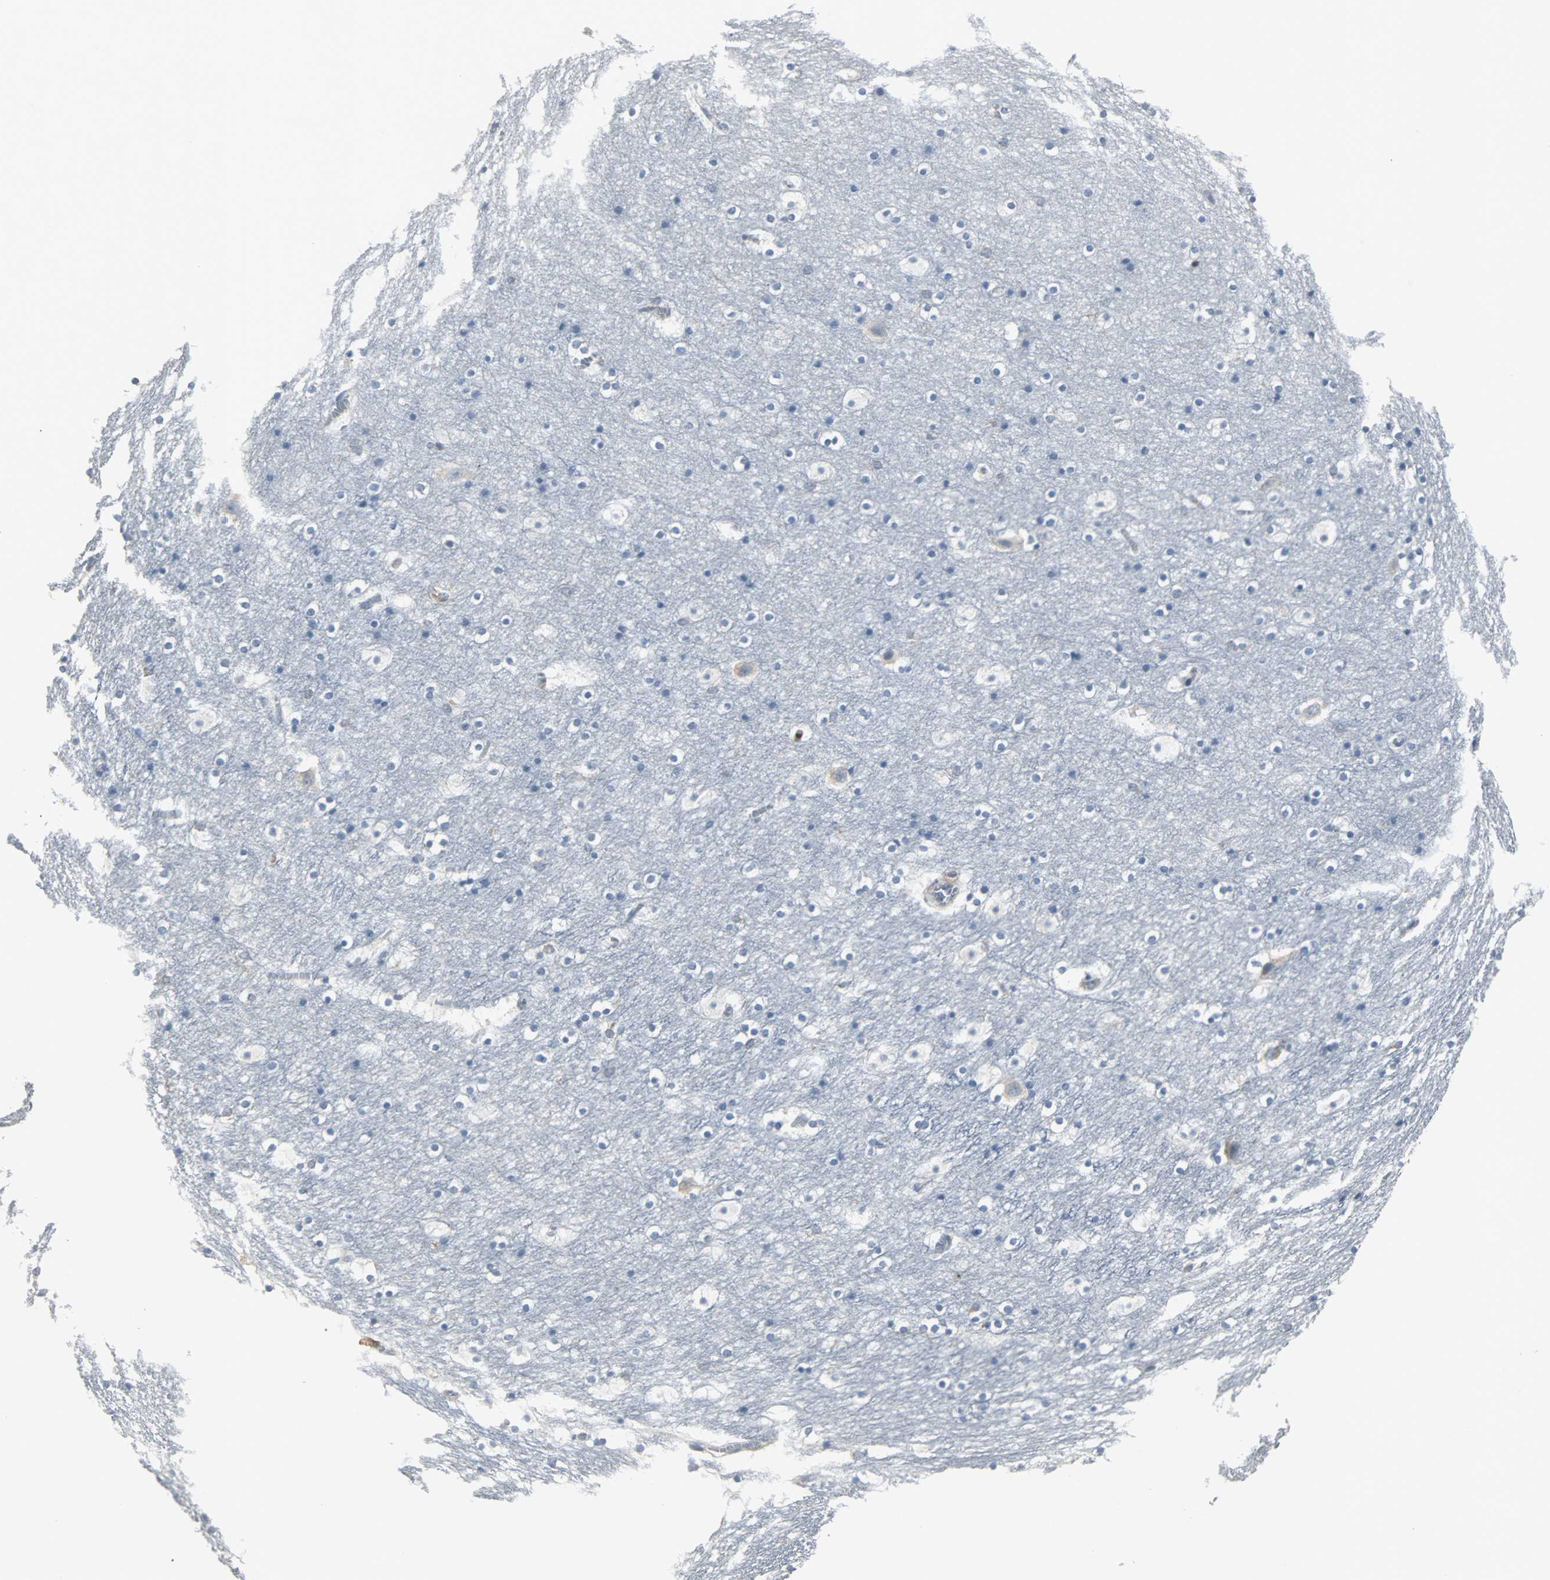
{"staining": {"intensity": "negative", "quantity": "none", "location": "none"}, "tissue": "hippocampus", "cell_type": "Glial cells", "image_type": "normal", "snomed": [{"axis": "morphology", "description": "Normal tissue, NOS"}, {"axis": "topography", "description": "Hippocampus"}], "caption": "A high-resolution image shows IHC staining of unremarkable hippocampus, which exhibits no significant positivity in glial cells.", "gene": "LRRFIP1", "patient": {"sex": "male", "age": 45}}